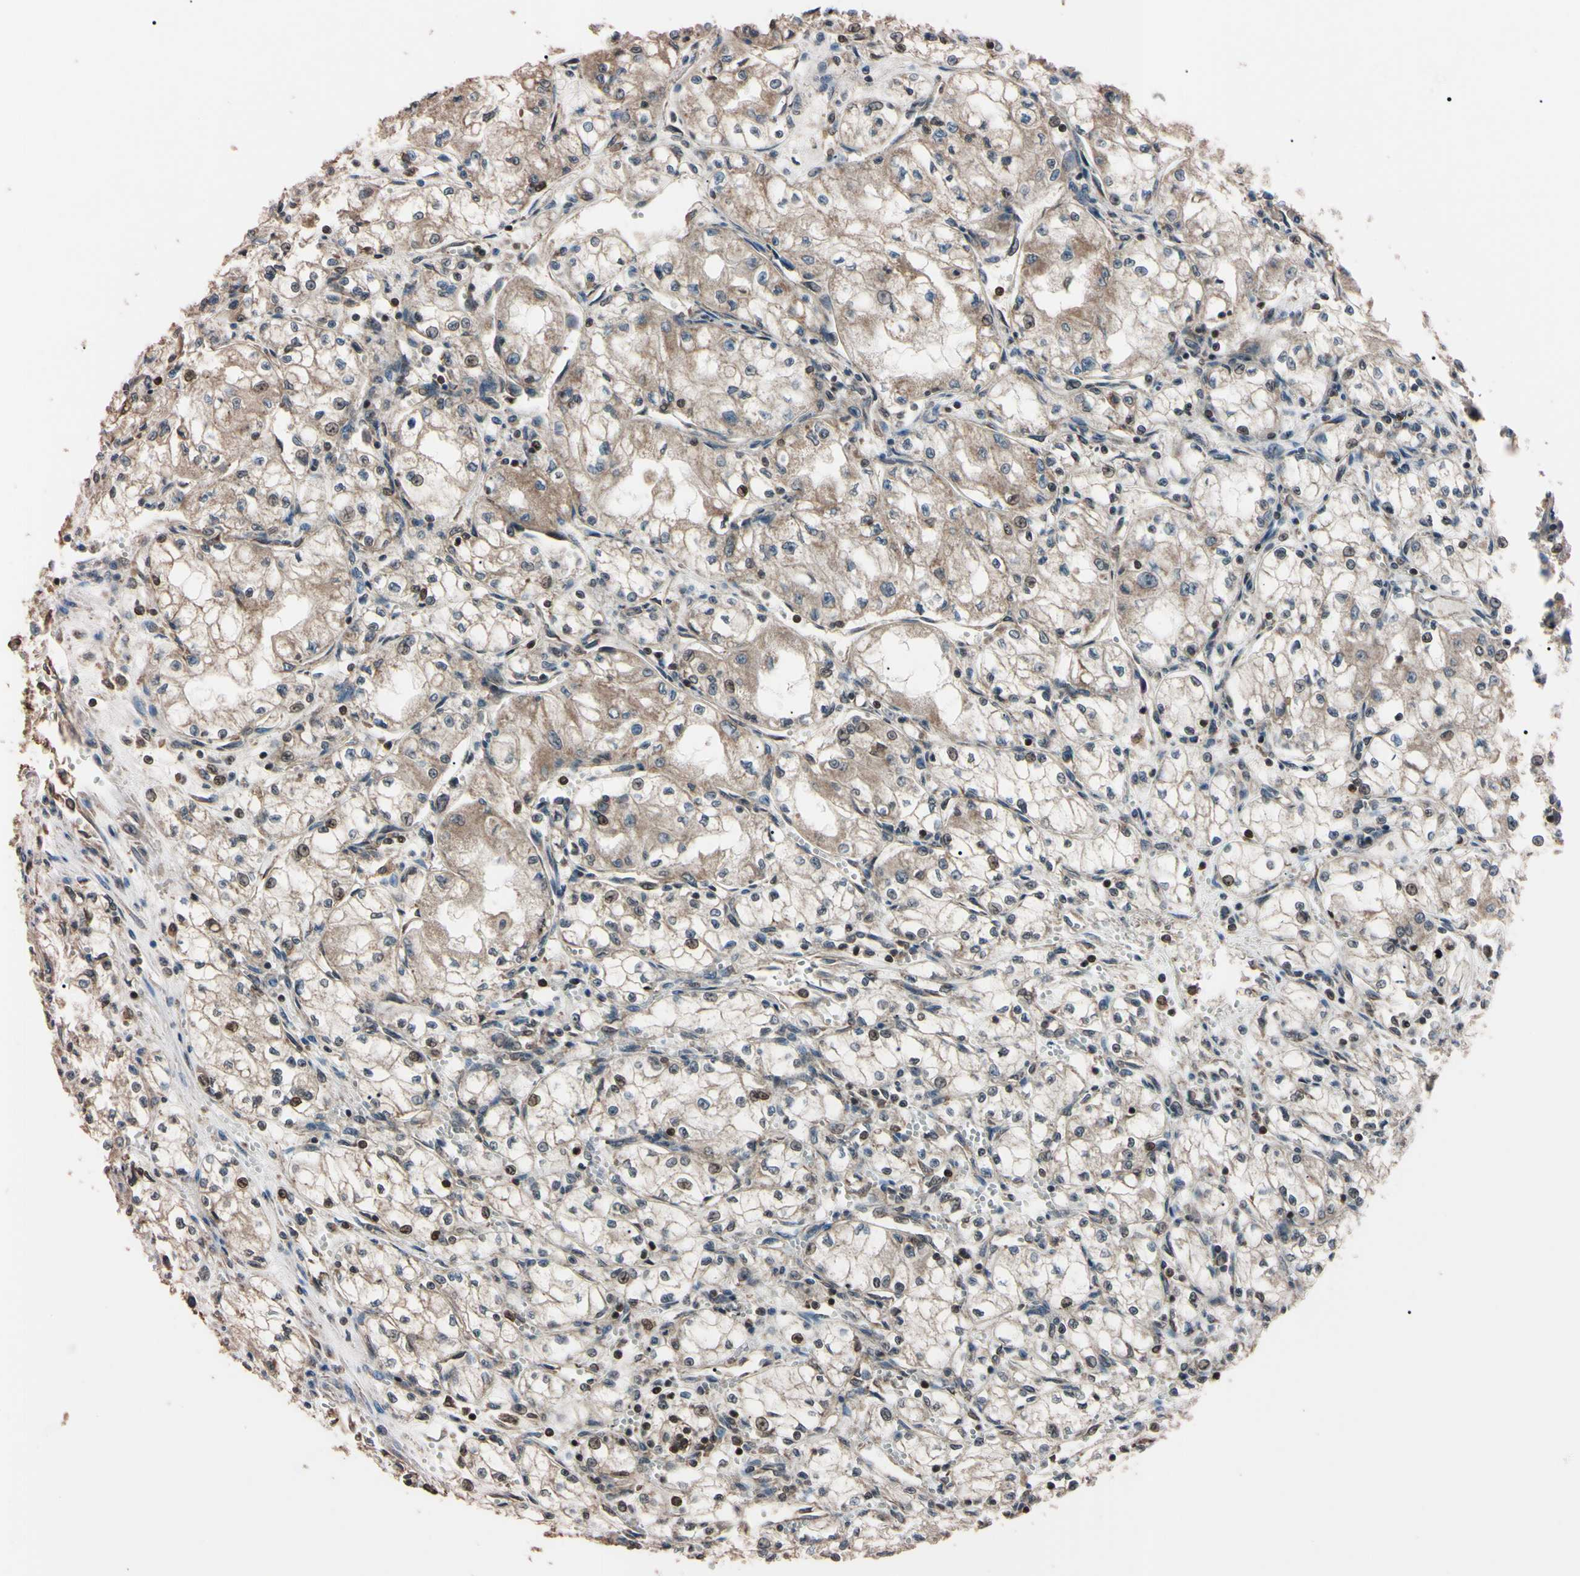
{"staining": {"intensity": "weak", "quantity": "25%-75%", "location": "cytoplasmic/membranous,nuclear"}, "tissue": "renal cancer", "cell_type": "Tumor cells", "image_type": "cancer", "snomed": [{"axis": "morphology", "description": "Normal tissue, NOS"}, {"axis": "morphology", "description": "Adenocarcinoma, NOS"}, {"axis": "topography", "description": "Kidney"}], "caption": "Immunohistochemical staining of renal cancer displays weak cytoplasmic/membranous and nuclear protein staining in approximately 25%-75% of tumor cells.", "gene": "TNFRSF1A", "patient": {"sex": "male", "age": 59}}